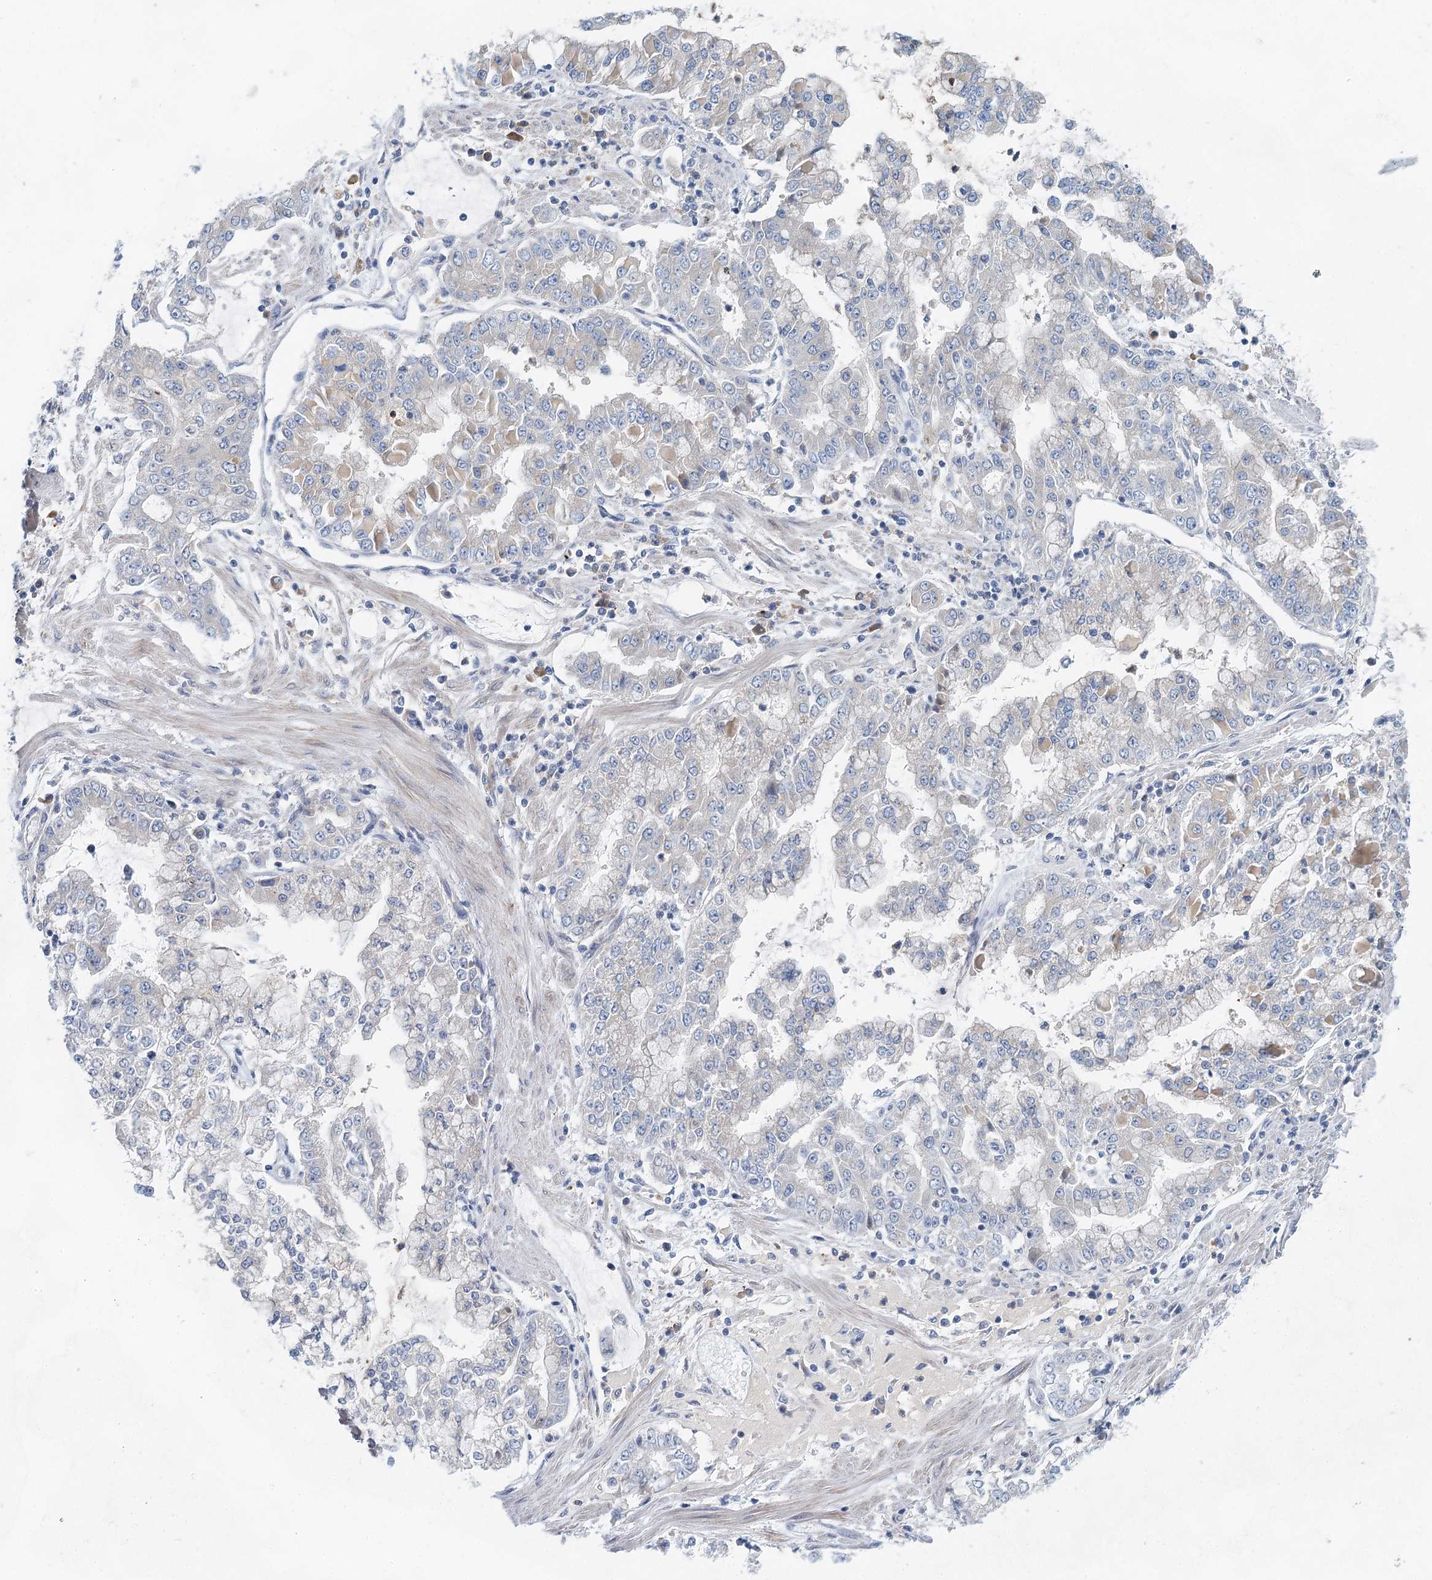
{"staining": {"intensity": "negative", "quantity": "none", "location": "none"}, "tissue": "stomach cancer", "cell_type": "Tumor cells", "image_type": "cancer", "snomed": [{"axis": "morphology", "description": "Adenocarcinoma, NOS"}, {"axis": "topography", "description": "Stomach"}], "caption": "Stomach cancer was stained to show a protein in brown. There is no significant positivity in tumor cells. Brightfield microscopy of IHC stained with DAB (brown) and hematoxylin (blue), captured at high magnification.", "gene": "BLTP1", "patient": {"sex": "male", "age": 76}}